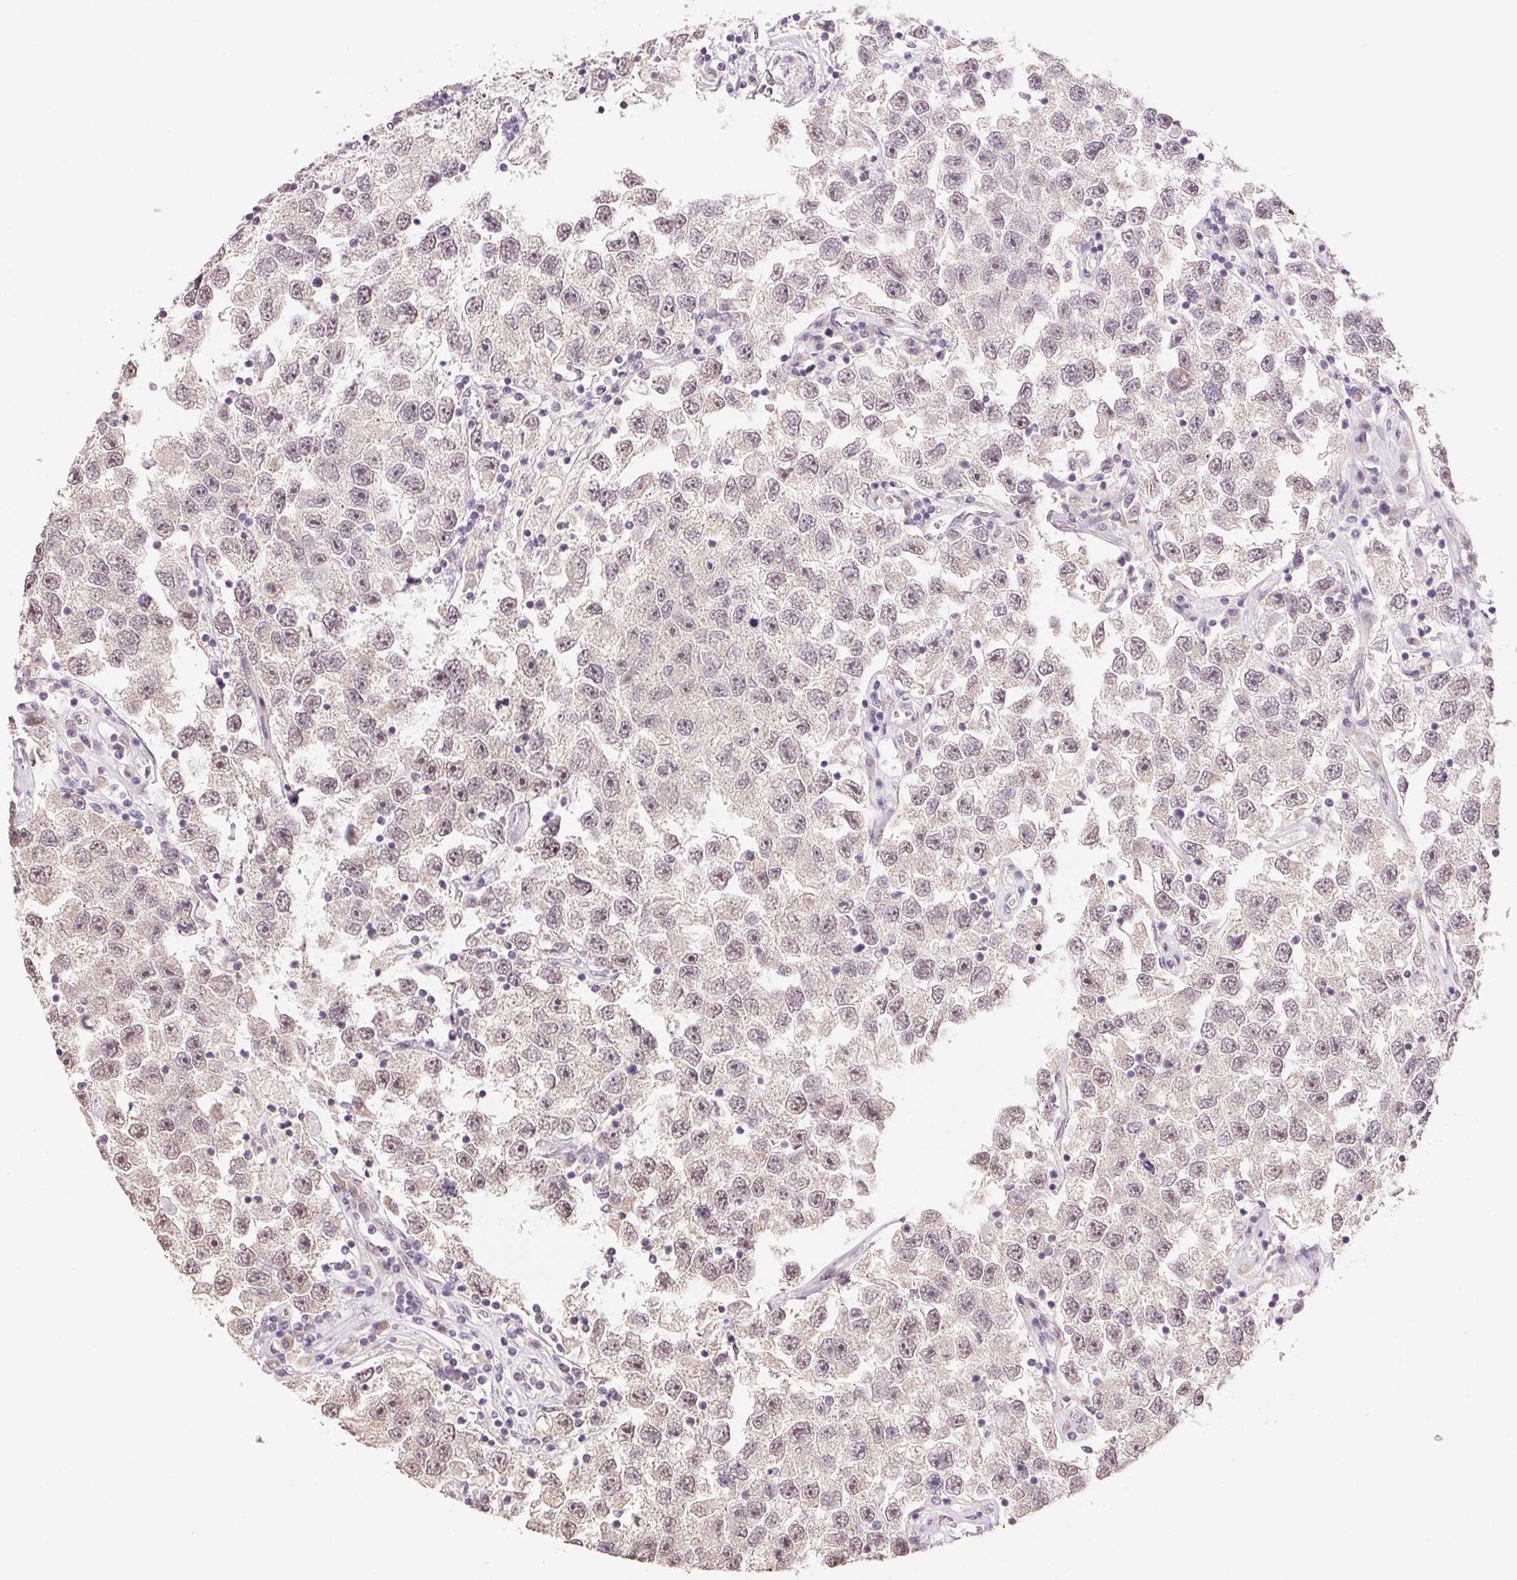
{"staining": {"intensity": "weak", "quantity": "<25%", "location": "nuclear"}, "tissue": "testis cancer", "cell_type": "Tumor cells", "image_type": "cancer", "snomed": [{"axis": "morphology", "description": "Seminoma, NOS"}, {"axis": "topography", "description": "Testis"}], "caption": "Immunohistochemistry (IHC) photomicrograph of testis seminoma stained for a protein (brown), which demonstrates no staining in tumor cells.", "gene": "PLCB1", "patient": {"sex": "male", "age": 26}}